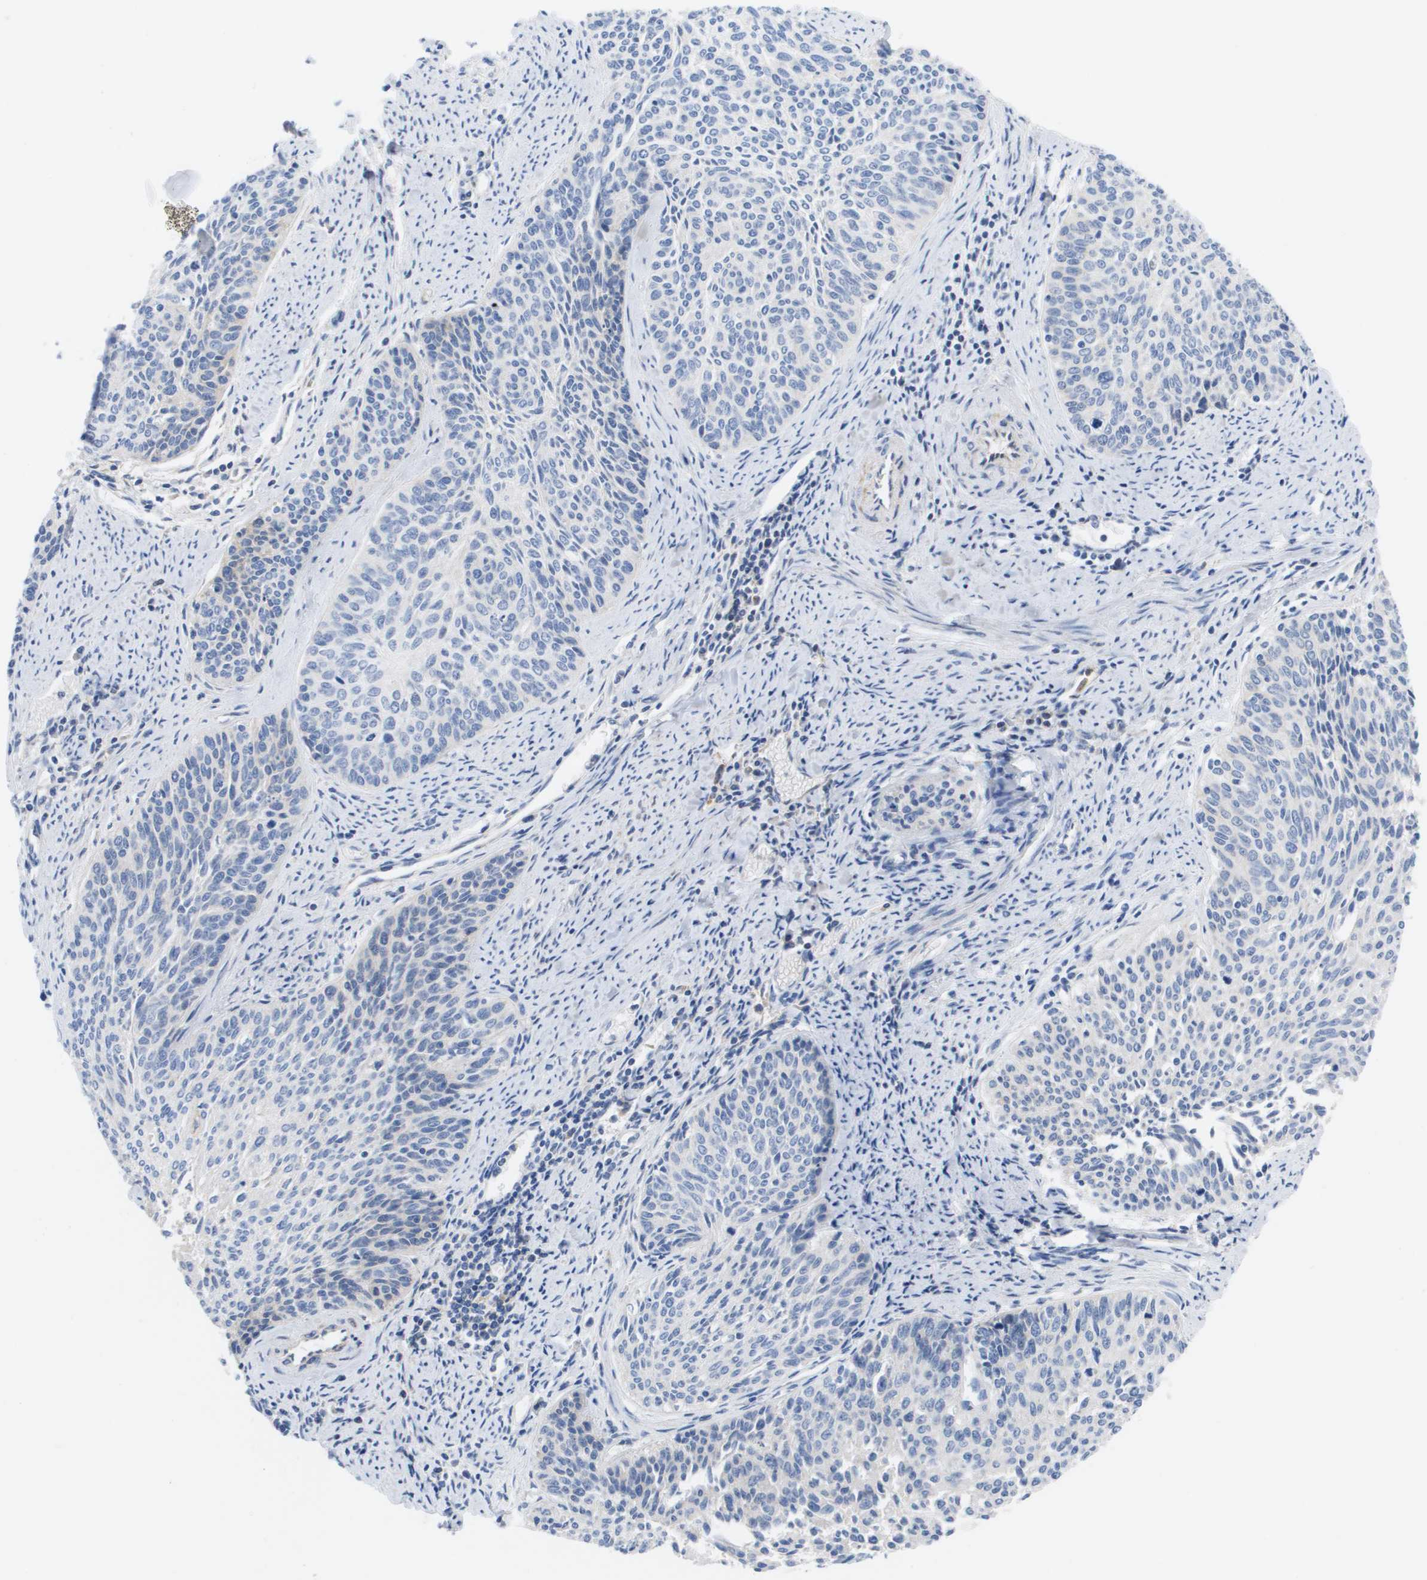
{"staining": {"intensity": "negative", "quantity": "none", "location": "none"}, "tissue": "cervical cancer", "cell_type": "Tumor cells", "image_type": "cancer", "snomed": [{"axis": "morphology", "description": "Squamous cell carcinoma, NOS"}, {"axis": "topography", "description": "Cervix"}], "caption": "The immunohistochemistry image has no significant staining in tumor cells of squamous cell carcinoma (cervical) tissue.", "gene": "APOA1", "patient": {"sex": "female", "age": 55}}